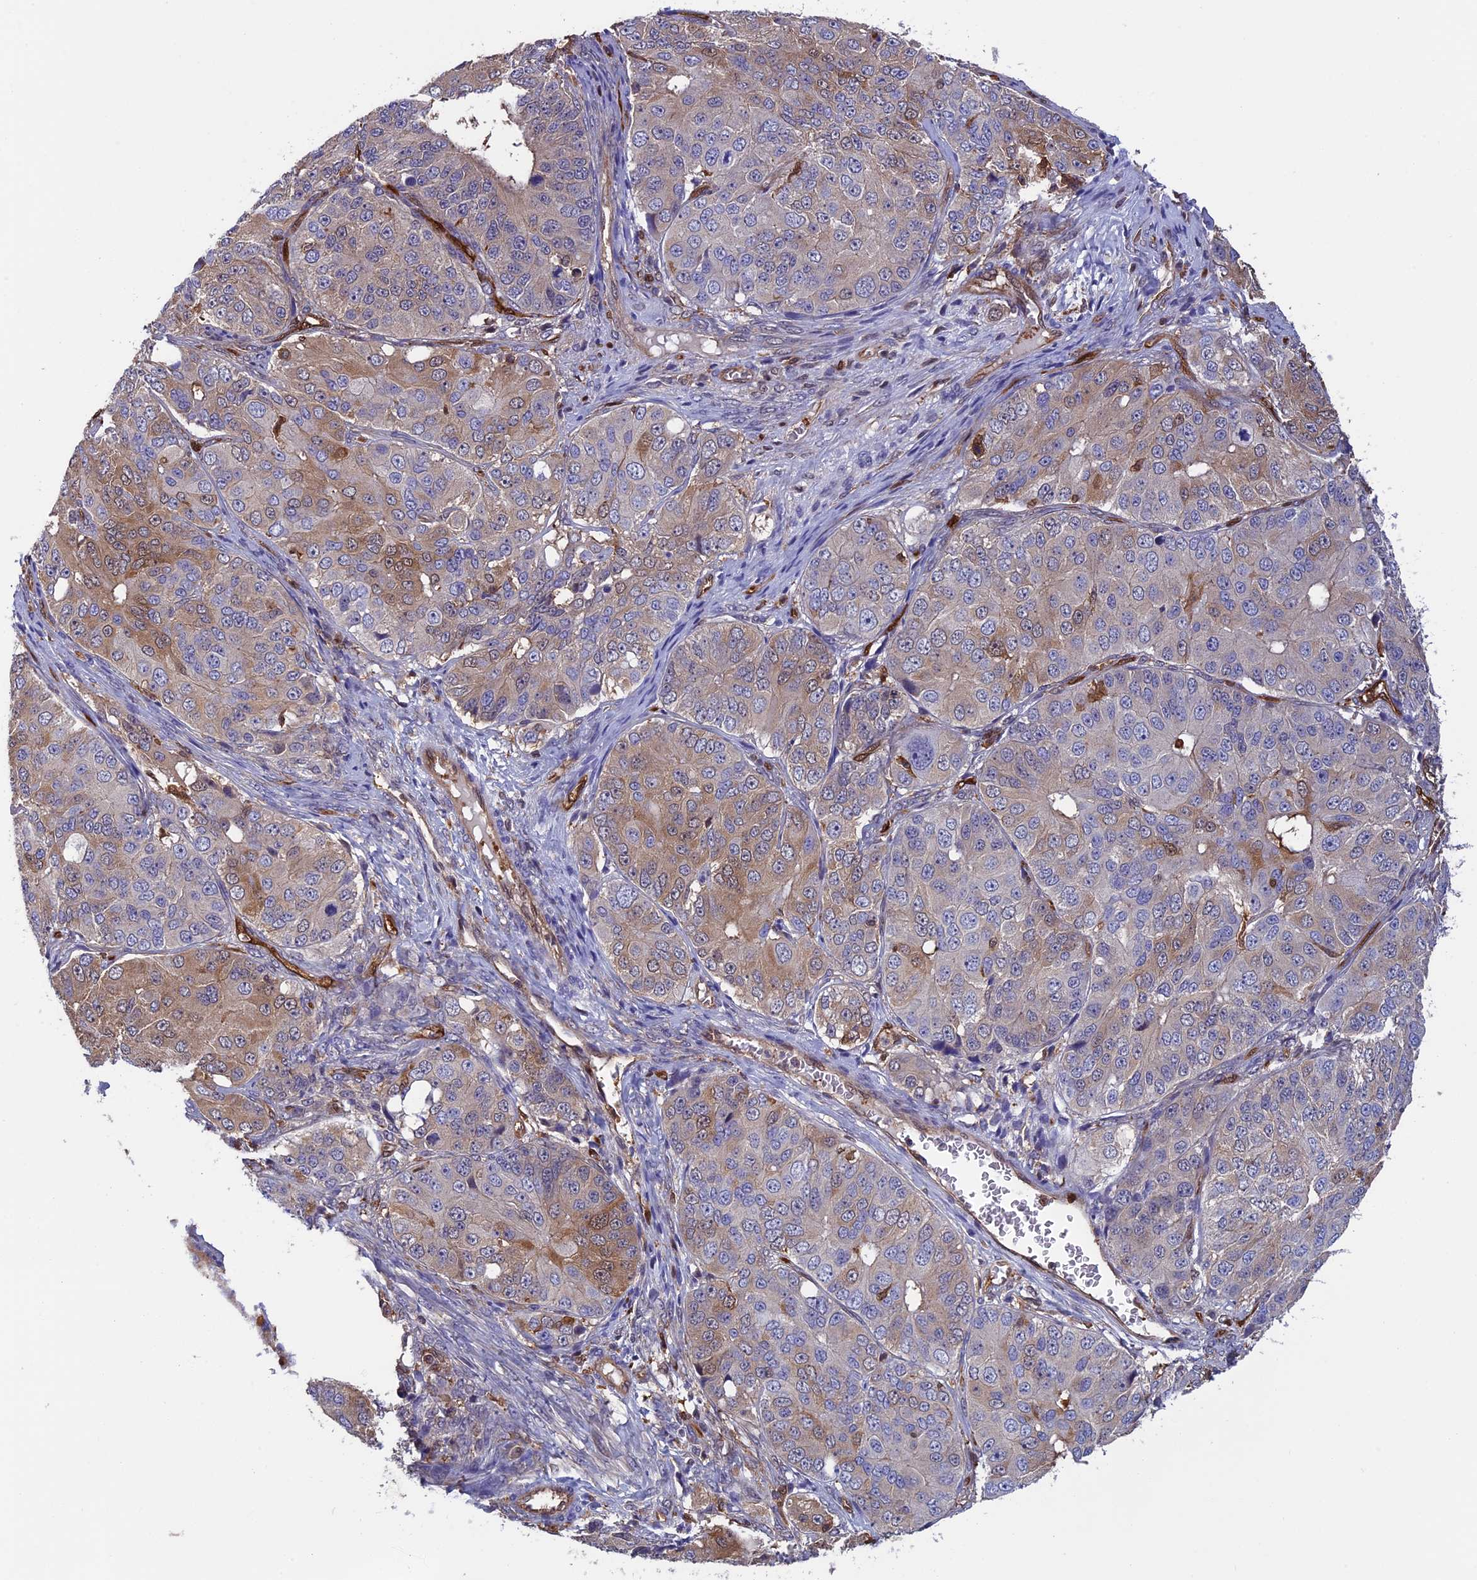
{"staining": {"intensity": "weak", "quantity": "25%-75%", "location": "cytoplasmic/membranous"}, "tissue": "ovarian cancer", "cell_type": "Tumor cells", "image_type": "cancer", "snomed": [{"axis": "morphology", "description": "Carcinoma, endometroid"}, {"axis": "topography", "description": "Ovary"}], "caption": "Ovarian cancer stained for a protein (brown) shows weak cytoplasmic/membranous positive staining in approximately 25%-75% of tumor cells.", "gene": "ARHGAP18", "patient": {"sex": "female", "age": 51}}